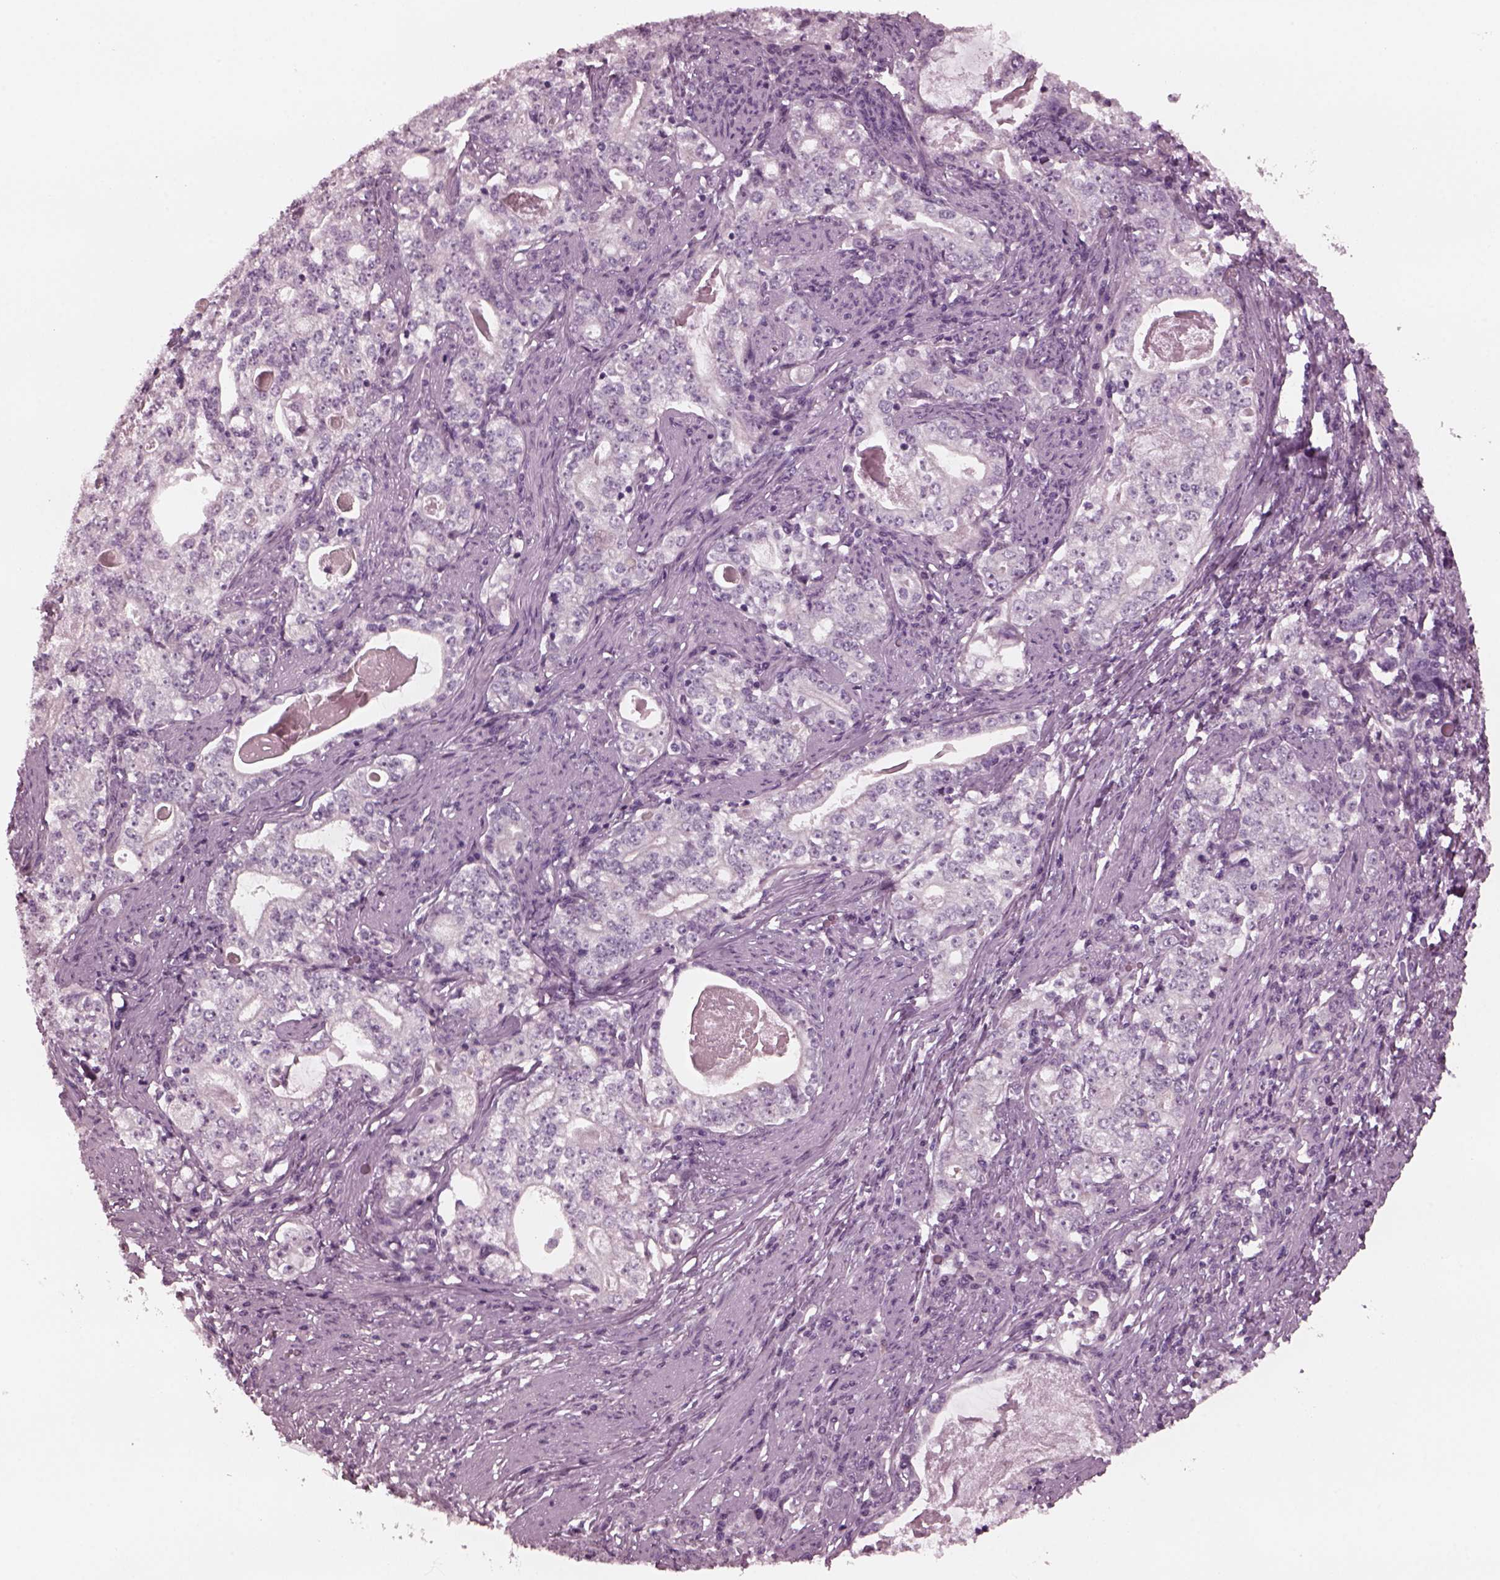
{"staining": {"intensity": "negative", "quantity": "none", "location": "none"}, "tissue": "stomach cancer", "cell_type": "Tumor cells", "image_type": "cancer", "snomed": [{"axis": "morphology", "description": "Adenocarcinoma, NOS"}, {"axis": "topography", "description": "Stomach, lower"}], "caption": "DAB immunohistochemical staining of human stomach cancer reveals no significant expression in tumor cells.", "gene": "YY2", "patient": {"sex": "female", "age": 72}}